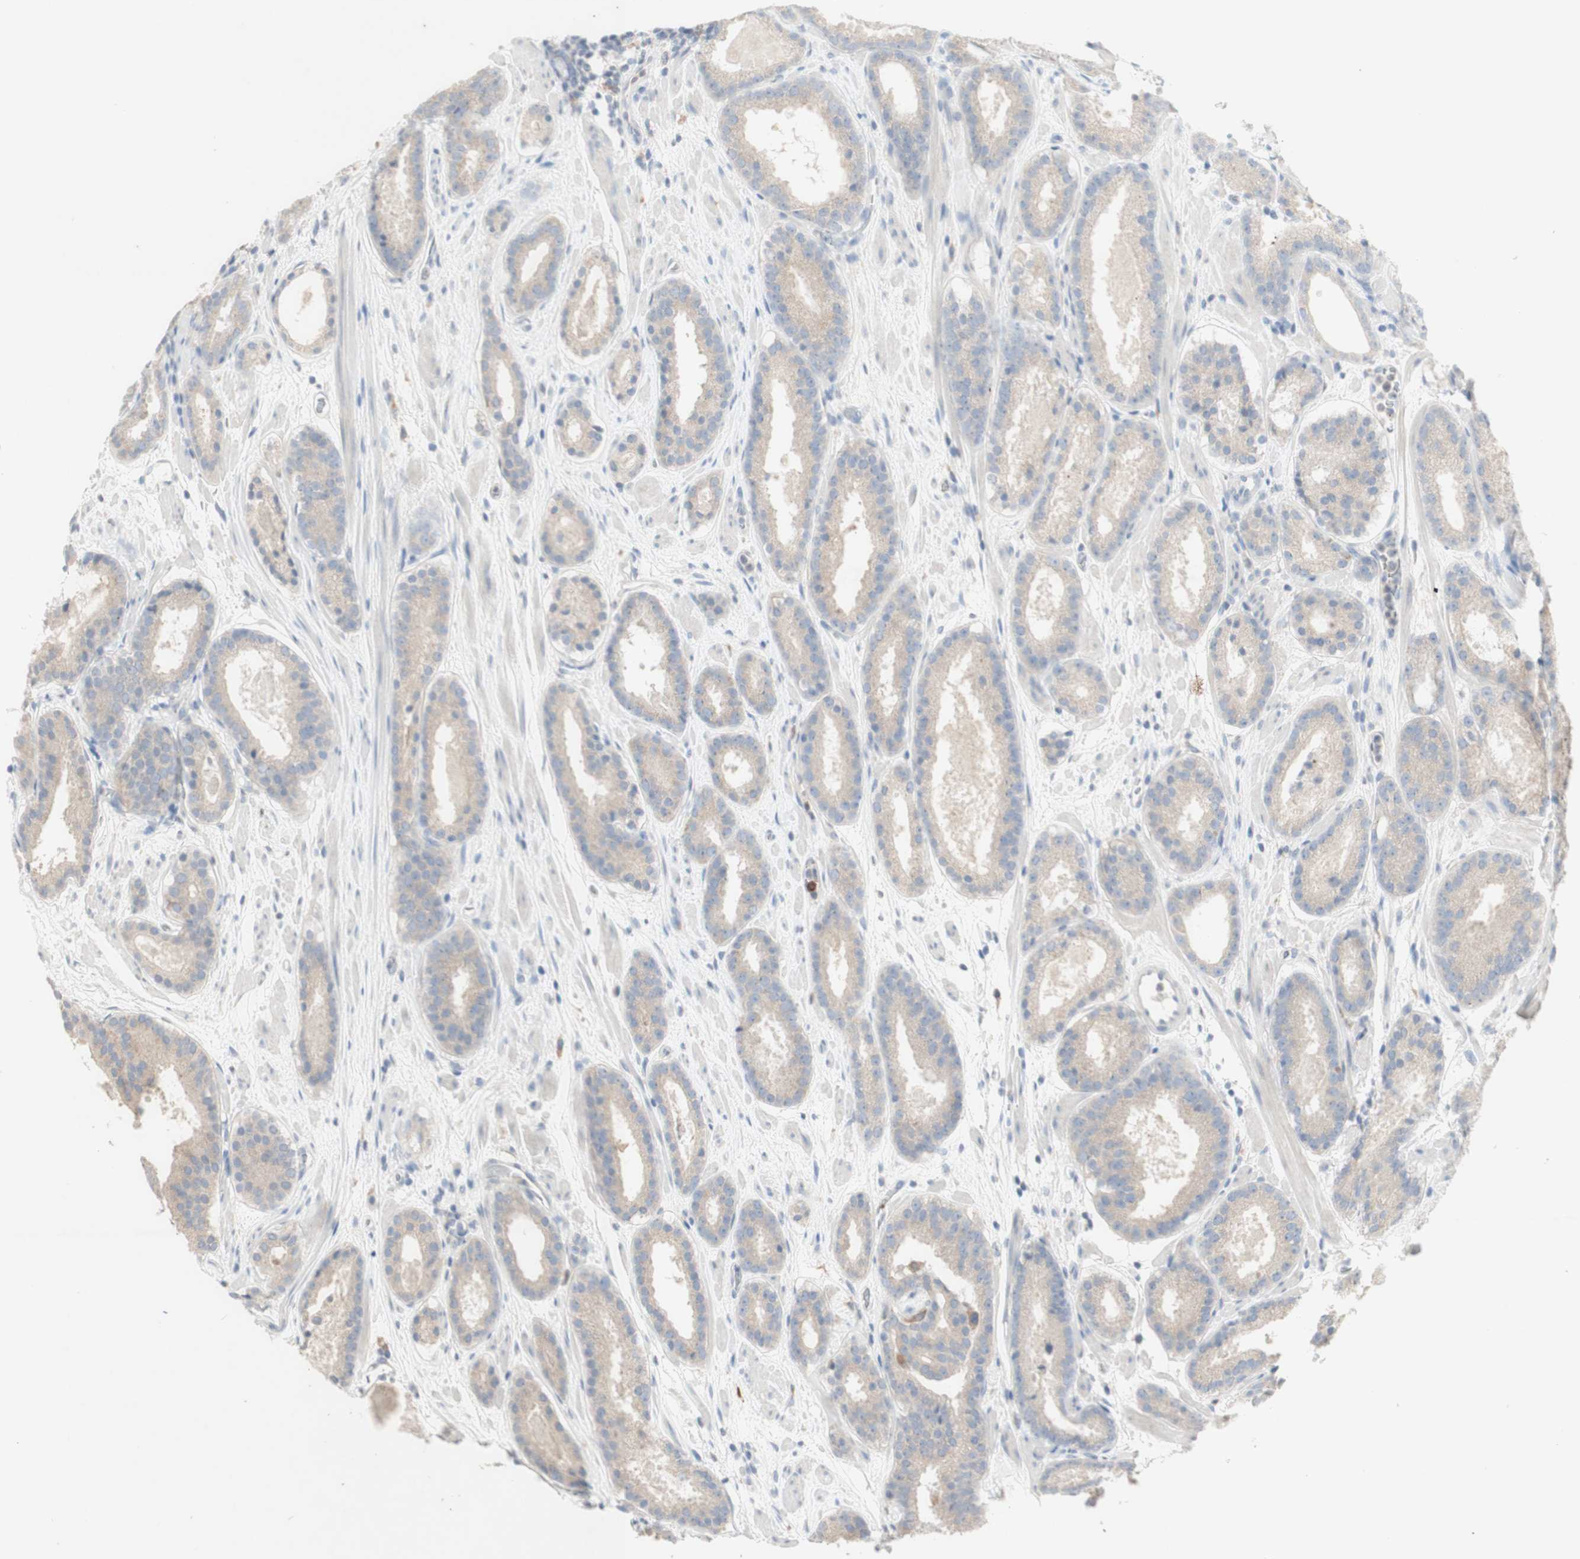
{"staining": {"intensity": "negative", "quantity": "none", "location": "none"}, "tissue": "prostate cancer", "cell_type": "Tumor cells", "image_type": "cancer", "snomed": [{"axis": "morphology", "description": "Adenocarcinoma, Low grade"}, {"axis": "topography", "description": "Prostate"}], "caption": "Image shows no significant protein expression in tumor cells of prostate low-grade adenocarcinoma.", "gene": "ATP6V1B1", "patient": {"sex": "male", "age": 69}}